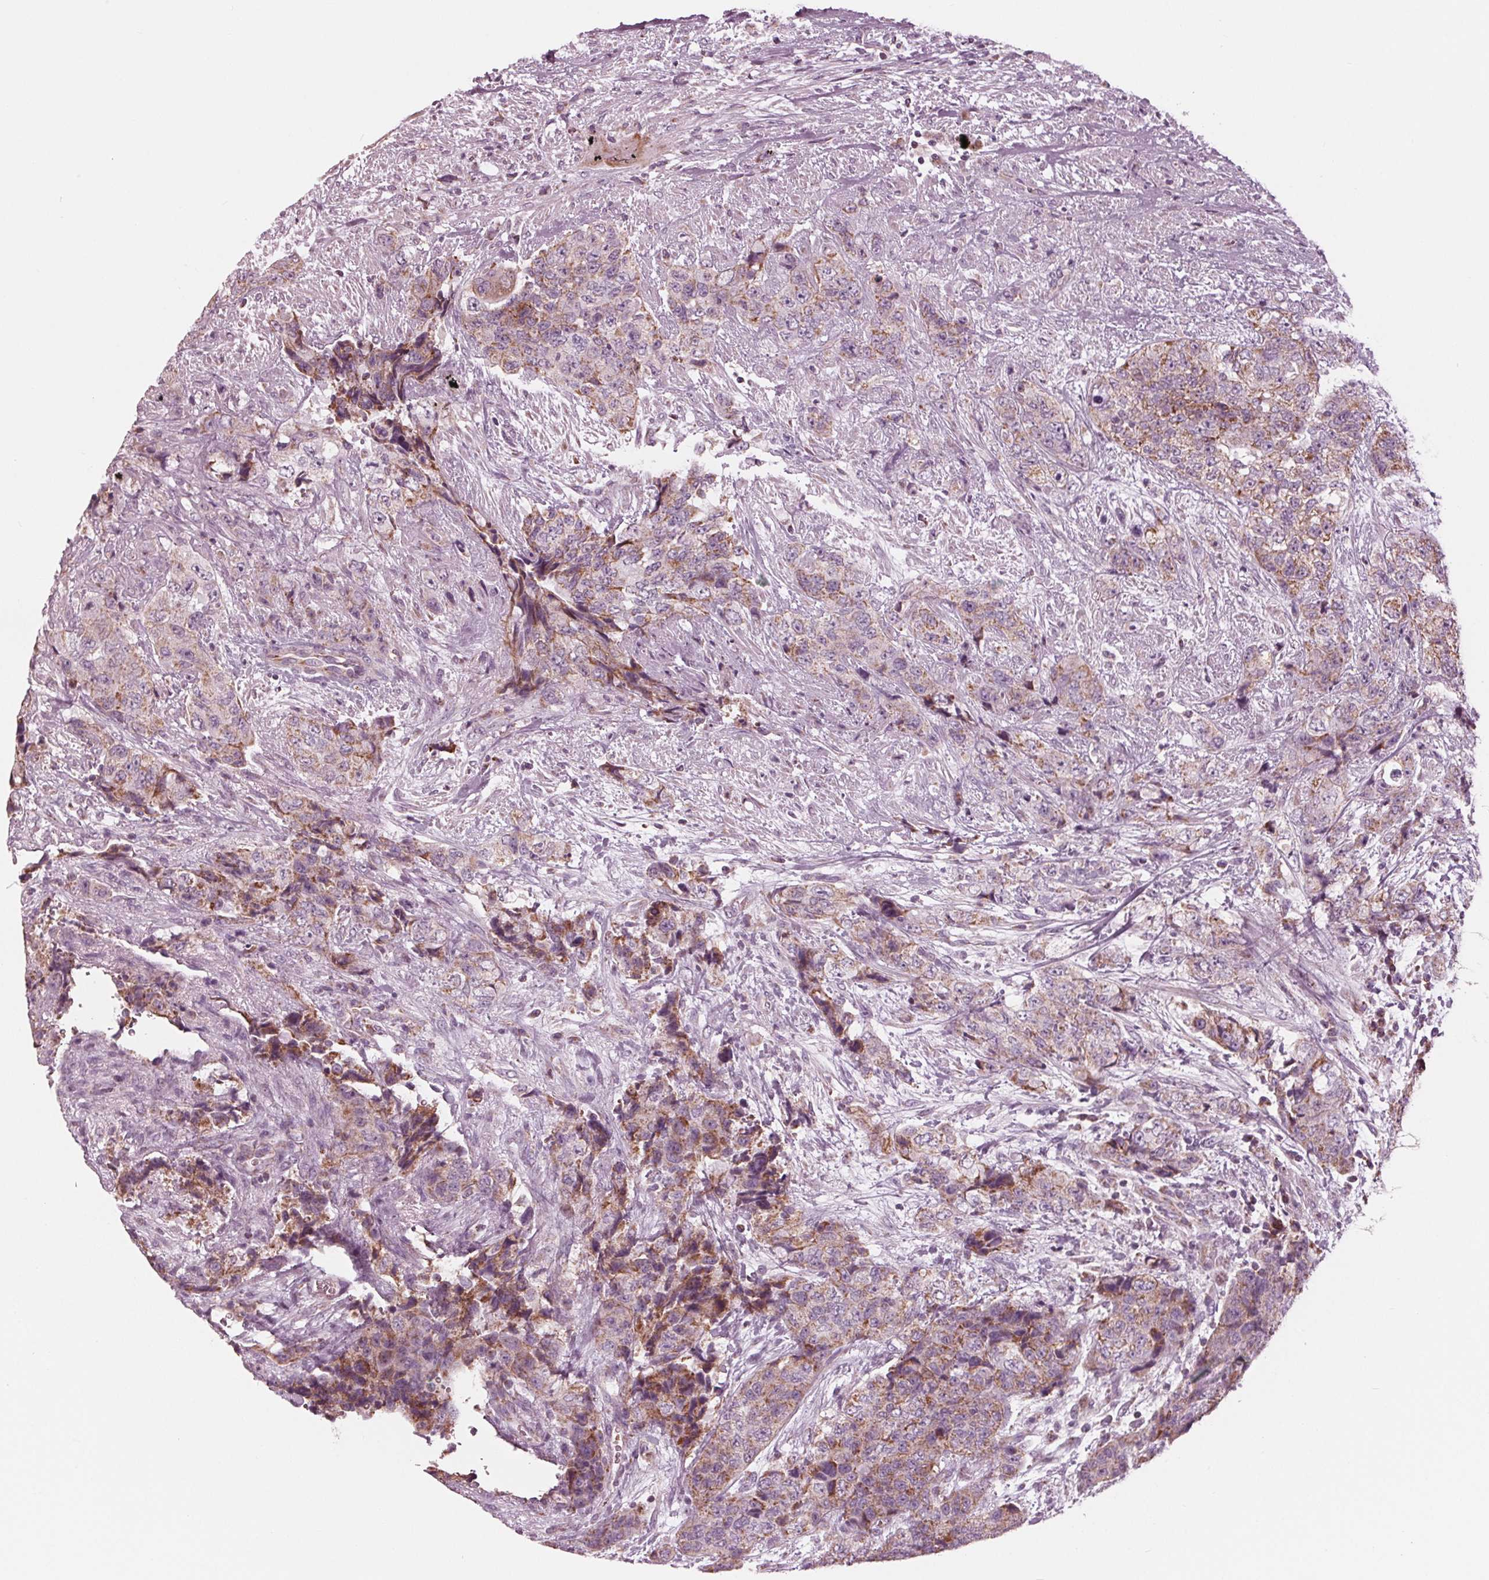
{"staining": {"intensity": "weak", "quantity": ">75%", "location": "cytoplasmic/membranous"}, "tissue": "urothelial cancer", "cell_type": "Tumor cells", "image_type": "cancer", "snomed": [{"axis": "morphology", "description": "Urothelial carcinoma, High grade"}, {"axis": "topography", "description": "Urinary bladder"}], "caption": "A photomicrograph showing weak cytoplasmic/membranous expression in approximately >75% of tumor cells in urothelial cancer, as visualized by brown immunohistochemical staining.", "gene": "CLN6", "patient": {"sex": "female", "age": 78}}